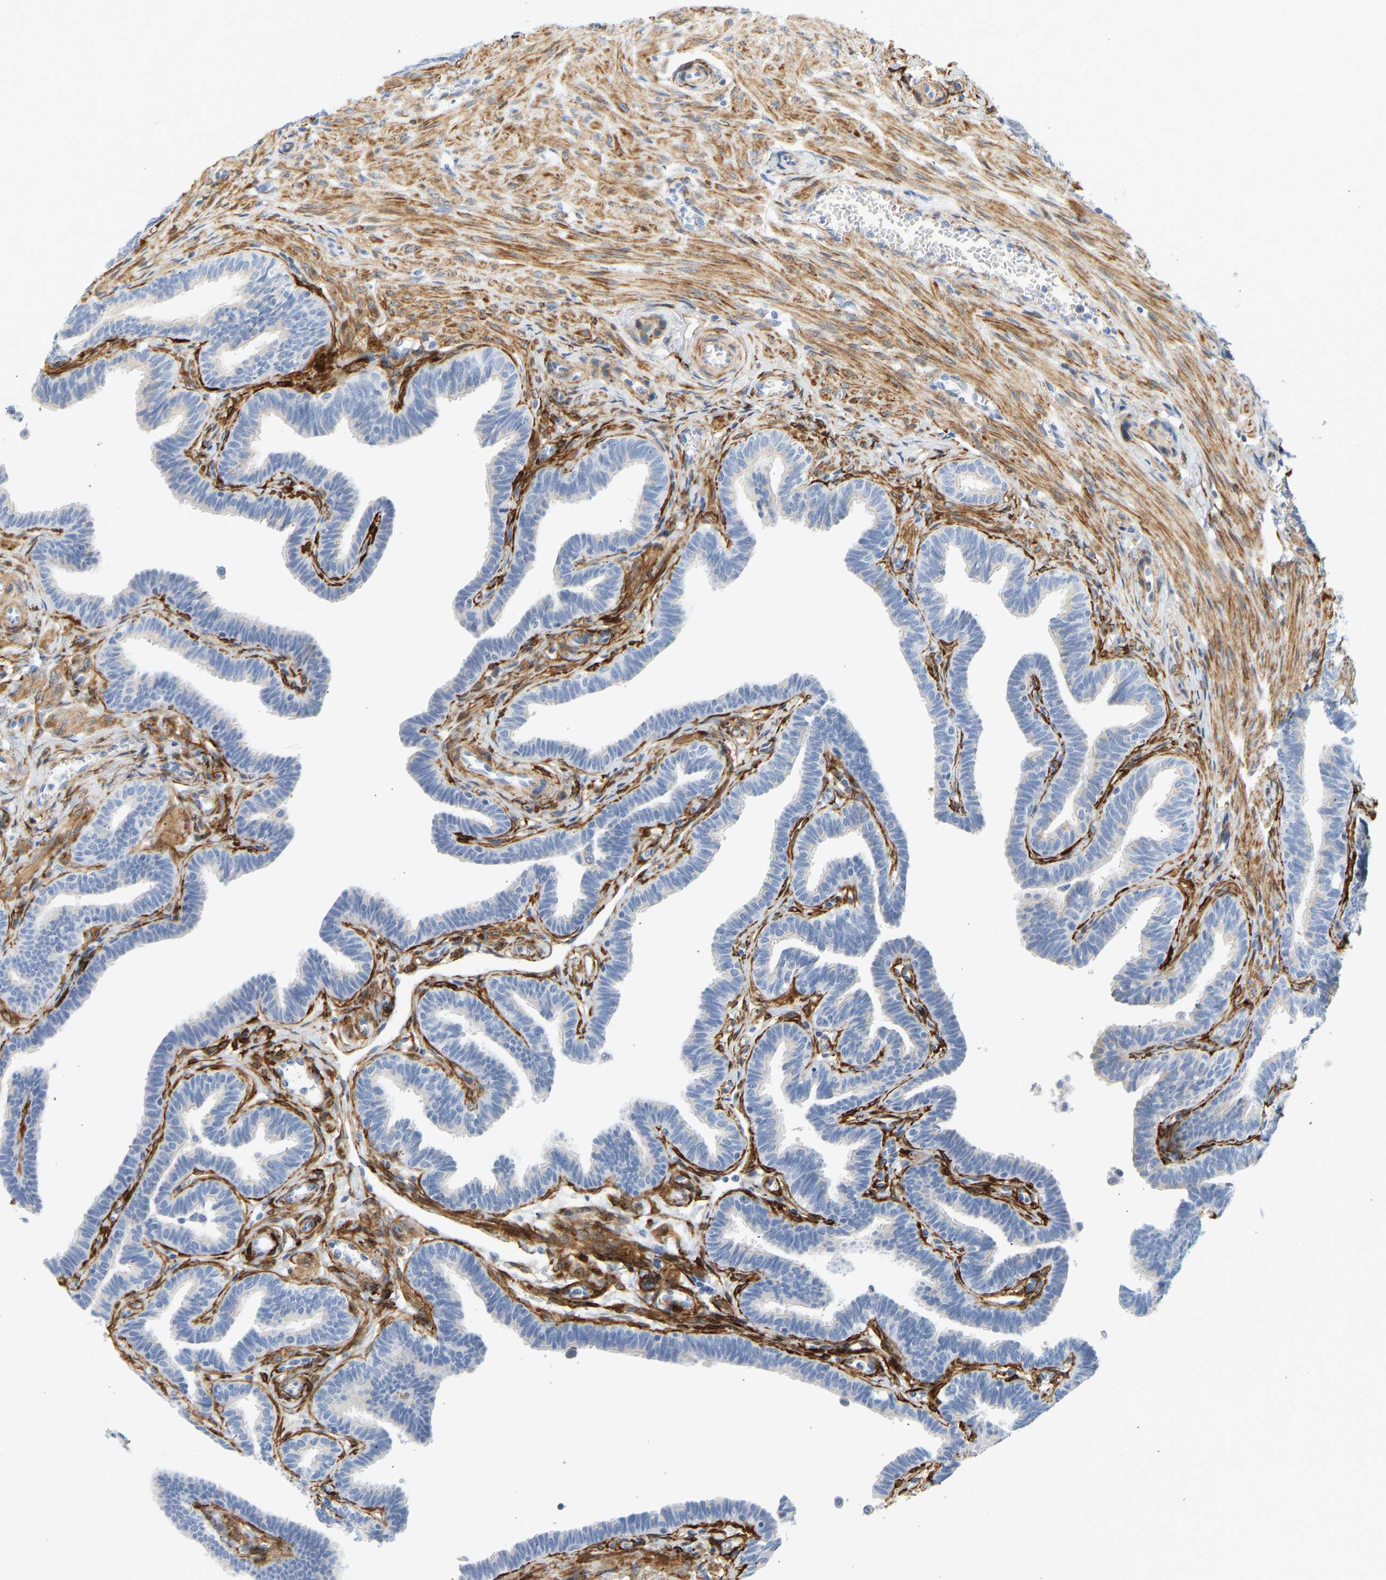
{"staining": {"intensity": "moderate", "quantity": "<25%", "location": "cytoplasmic/membranous"}, "tissue": "fallopian tube", "cell_type": "Glandular cells", "image_type": "normal", "snomed": [{"axis": "morphology", "description": "Normal tissue, NOS"}, {"axis": "topography", "description": "Fallopian tube"}, {"axis": "topography", "description": "Ovary"}], "caption": "Protein staining displays moderate cytoplasmic/membranous positivity in about <25% of glandular cells in benign fallopian tube.", "gene": "SLC30A7", "patient": {"sex": "female", "age": 23}}